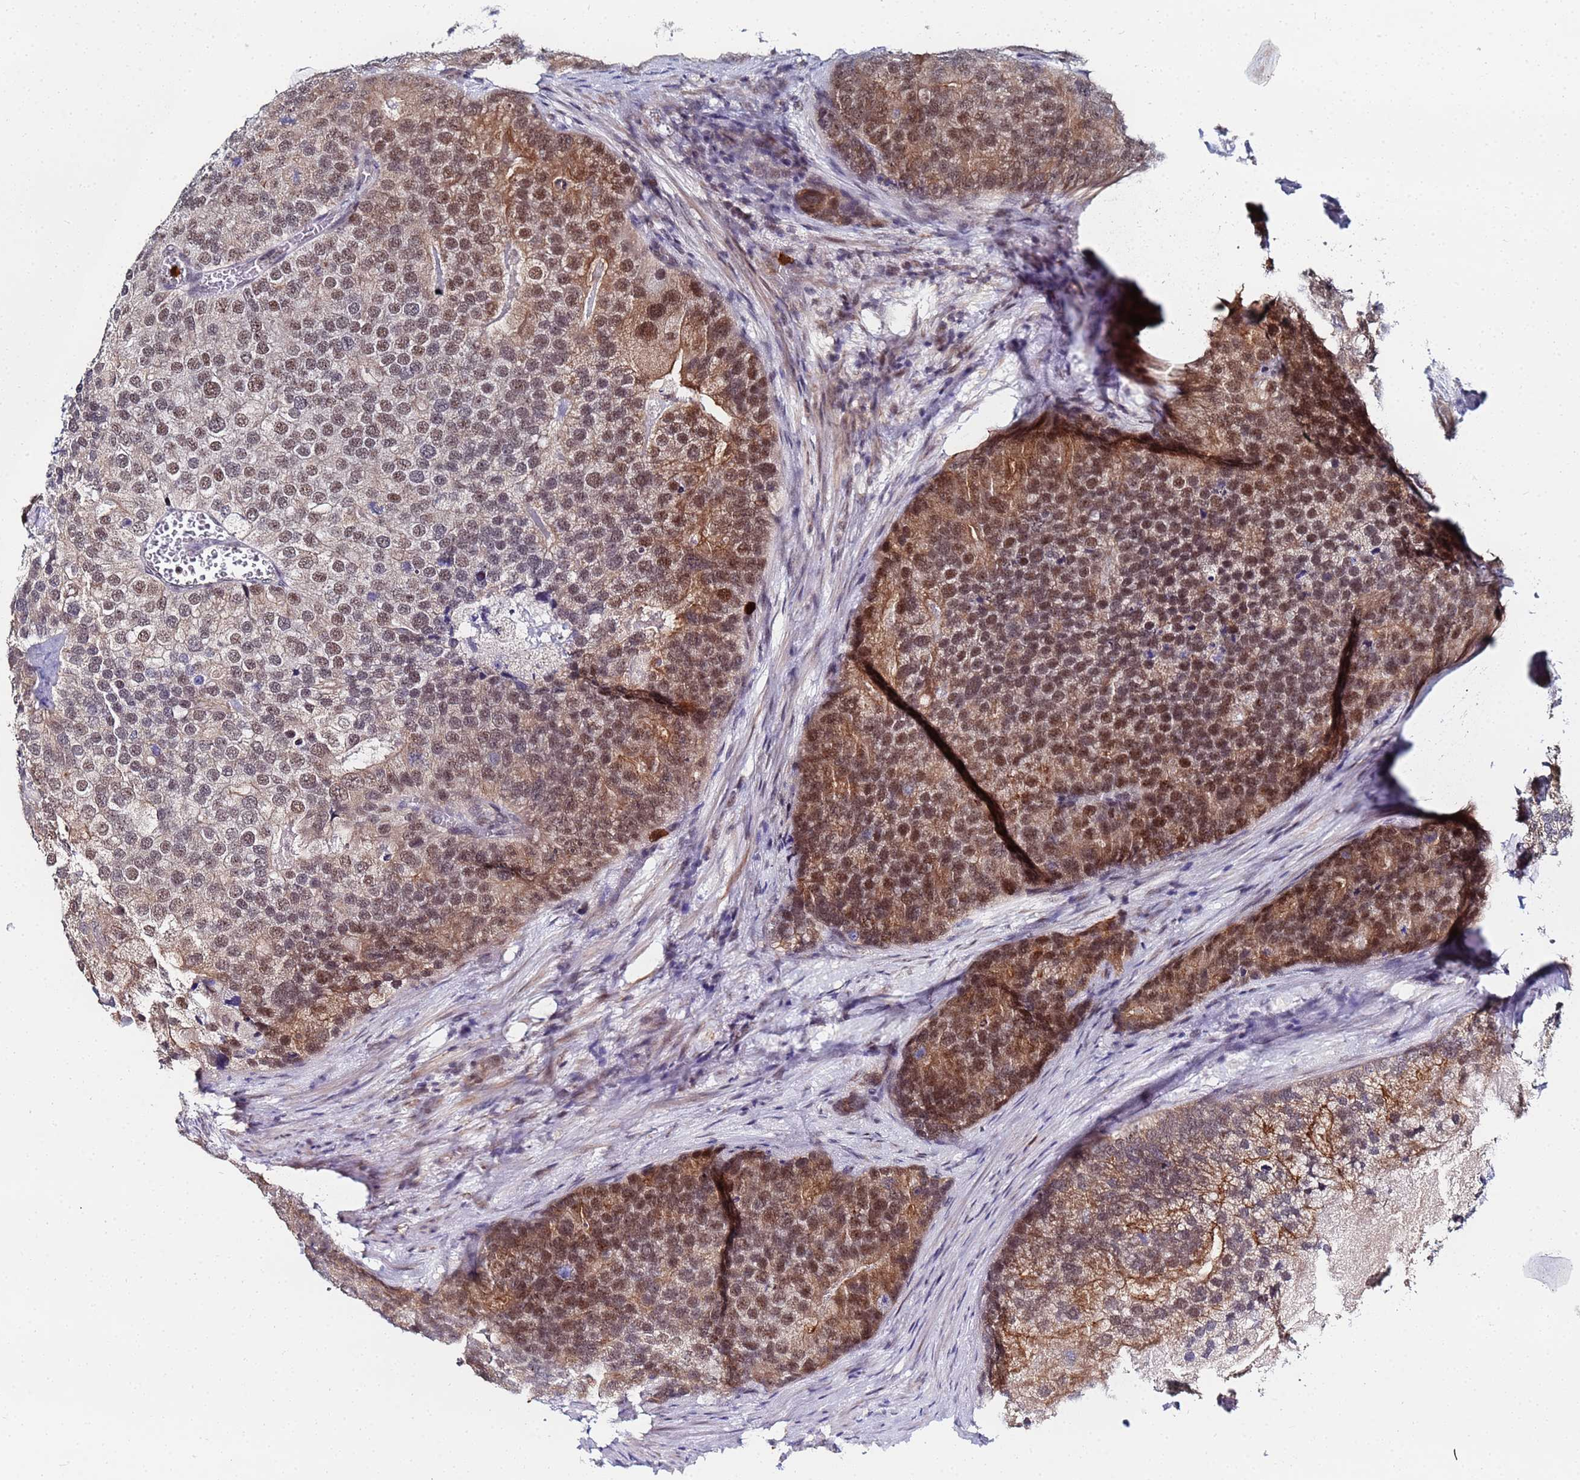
{"staining": {"intensity": "moderate", "quantity": ">75%", "location": "cytoplasmic/membranous,nuclear"}, "tissue": "prostate cancer", "cell_type": "Tumor cells", "image_type": "cancer", "snomed": [{"axis": "morphology", "description": "Adenocarcinoma, High grade"}, {"axis": "topography", "description": "Prostate"}], "caption": "The image exhibits staining of prostate high-grade adenocarcinoma, revealing moderate cytoplasmic/membranous and nuclear protein positivity (brown color) within tumor cells.", "gene": "MTCL1", "patient": {"sex": "male", "age": 62}}